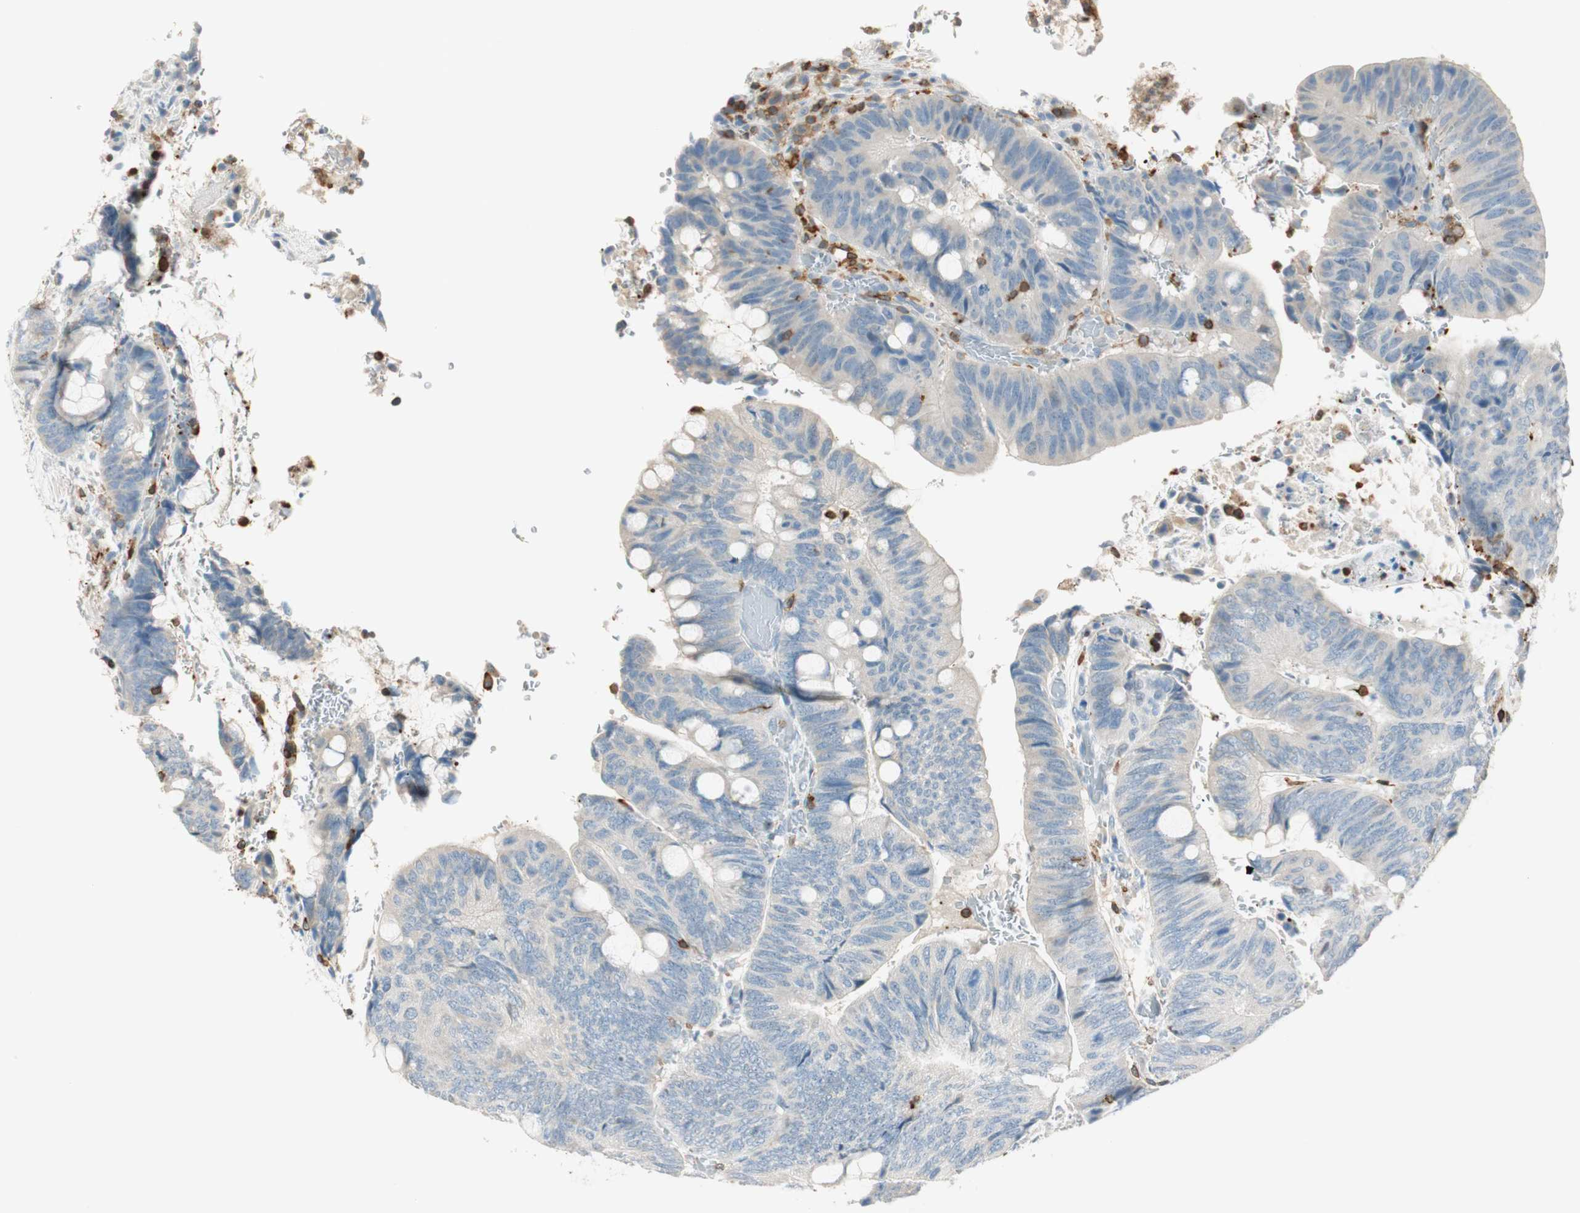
{"staining": {"intensity": "weak", "quantity": "25%-75%", "location": "cytoplasmic/membranous"}, "tissue": "colorectal cancer", "cell_type": "Tumor cells", "image_type": "cancer", "snomed": [{"axis": "morphology", "description": "Normal tissue, NOS"}, {"axis": "morphology", "description": "Adenocarcinoma, NOS"}, {"axis": "topography", "description": "Rectum"}, {"axis": "topography", "description": "Peripheral nerve tissue"}], "caption": "Immunohistochemical staining of human colorectal adenocarcinoma demonstrates low levels of weak cytoplasmic/membranous protein positivity in about 25%-75% of tumor cells.", "gene": "HPGD", "patient": {"sex": "male", "age": 92}}